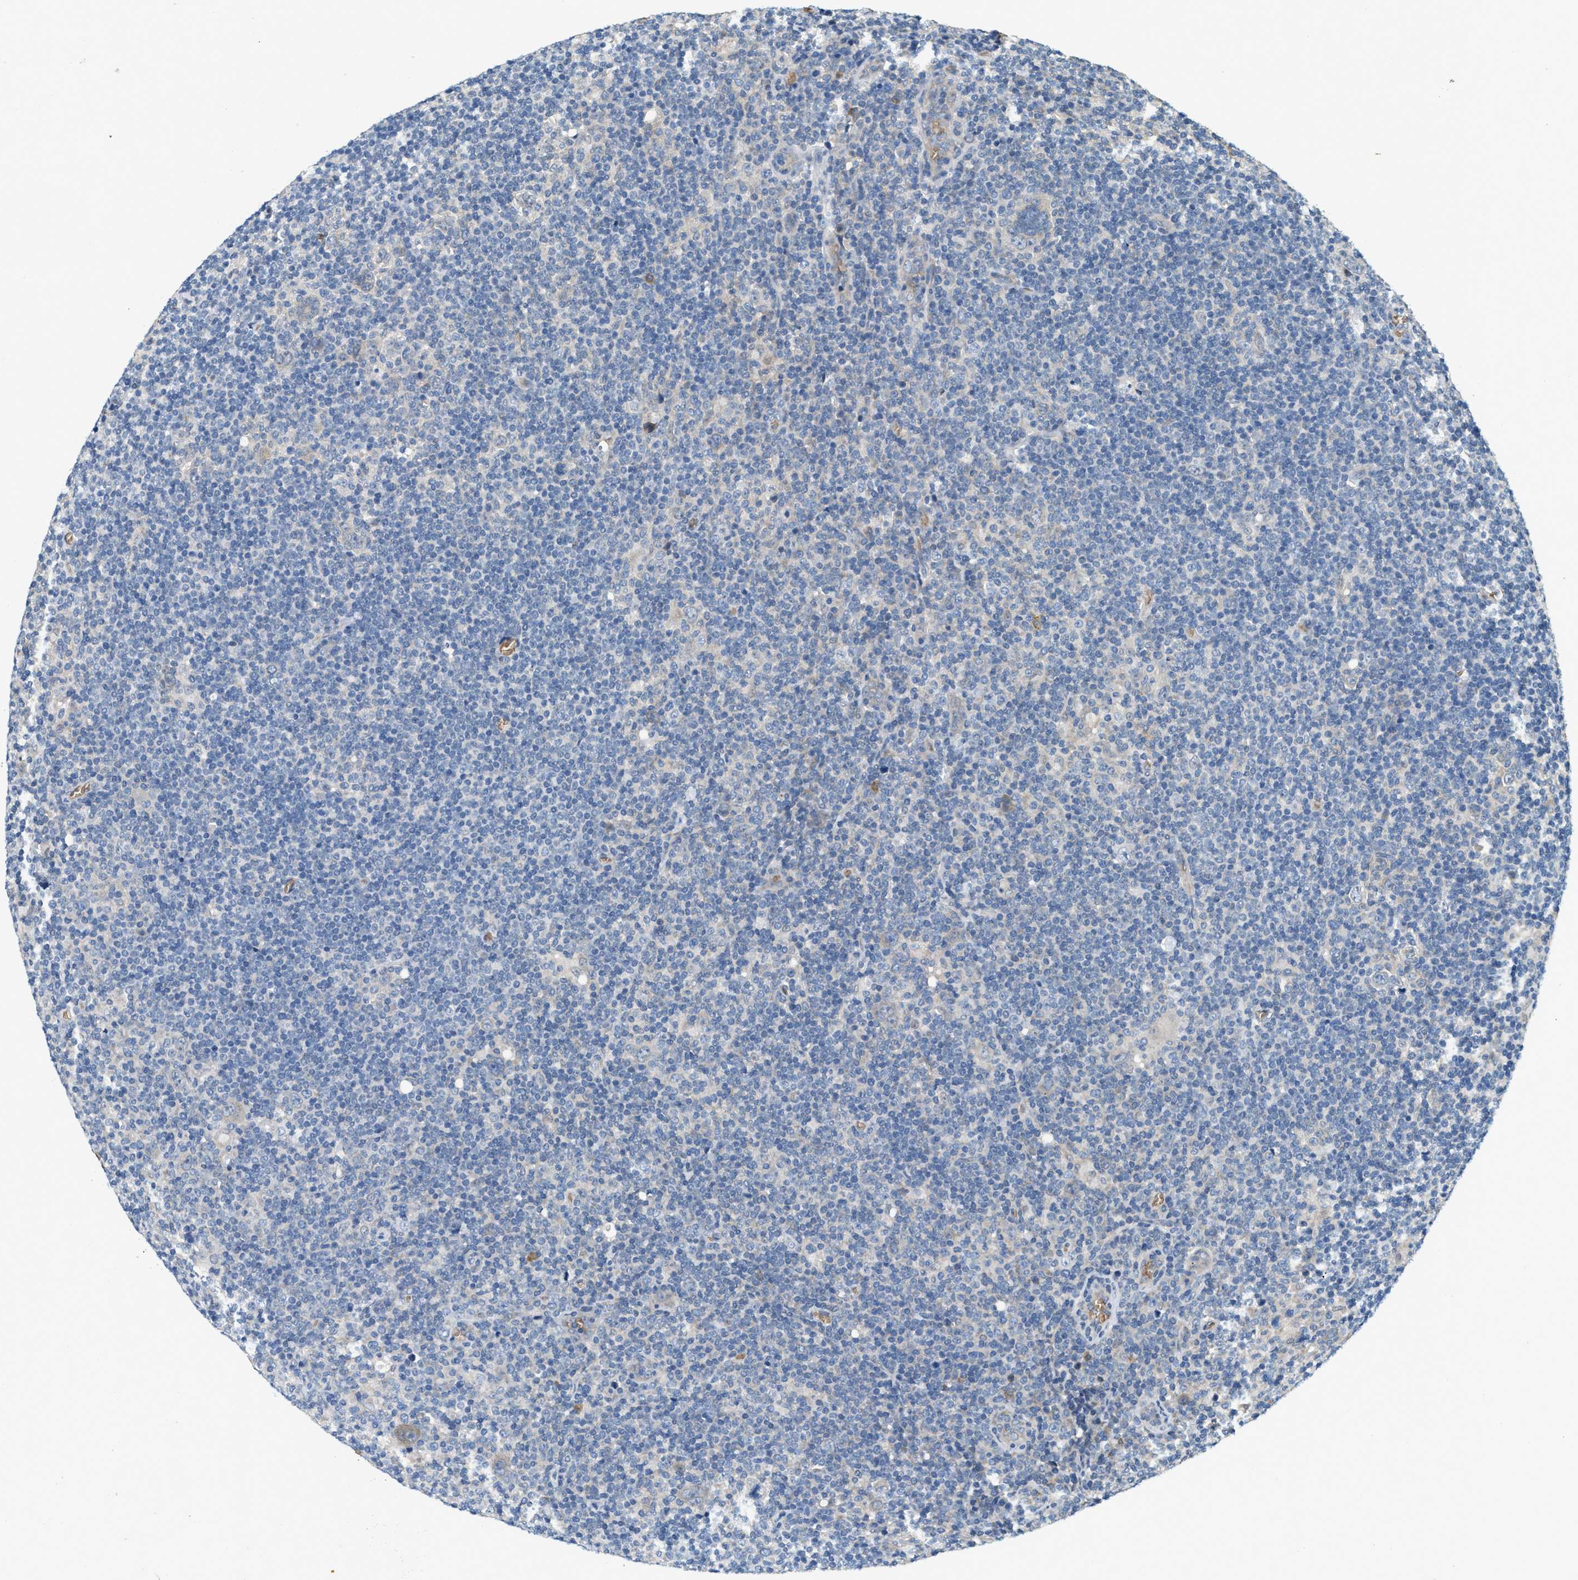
{"staining": {"intensity": "negative", "quantity": "none", "location": "none"}, "tissue": "lymphoma", "cell_type": "Tumor cells", "image_type": "cancer", "snomed": [{"axis": "morphology", "description": "Hodgkin's disease, NOS"}, {"axis": "topography", "description": "Lymph node"}], "caption": "There is no significant positivity in tumor cells of lymphoma.", "gene": "CYTH2", "patient": {"sex": "female", "age": 57}}